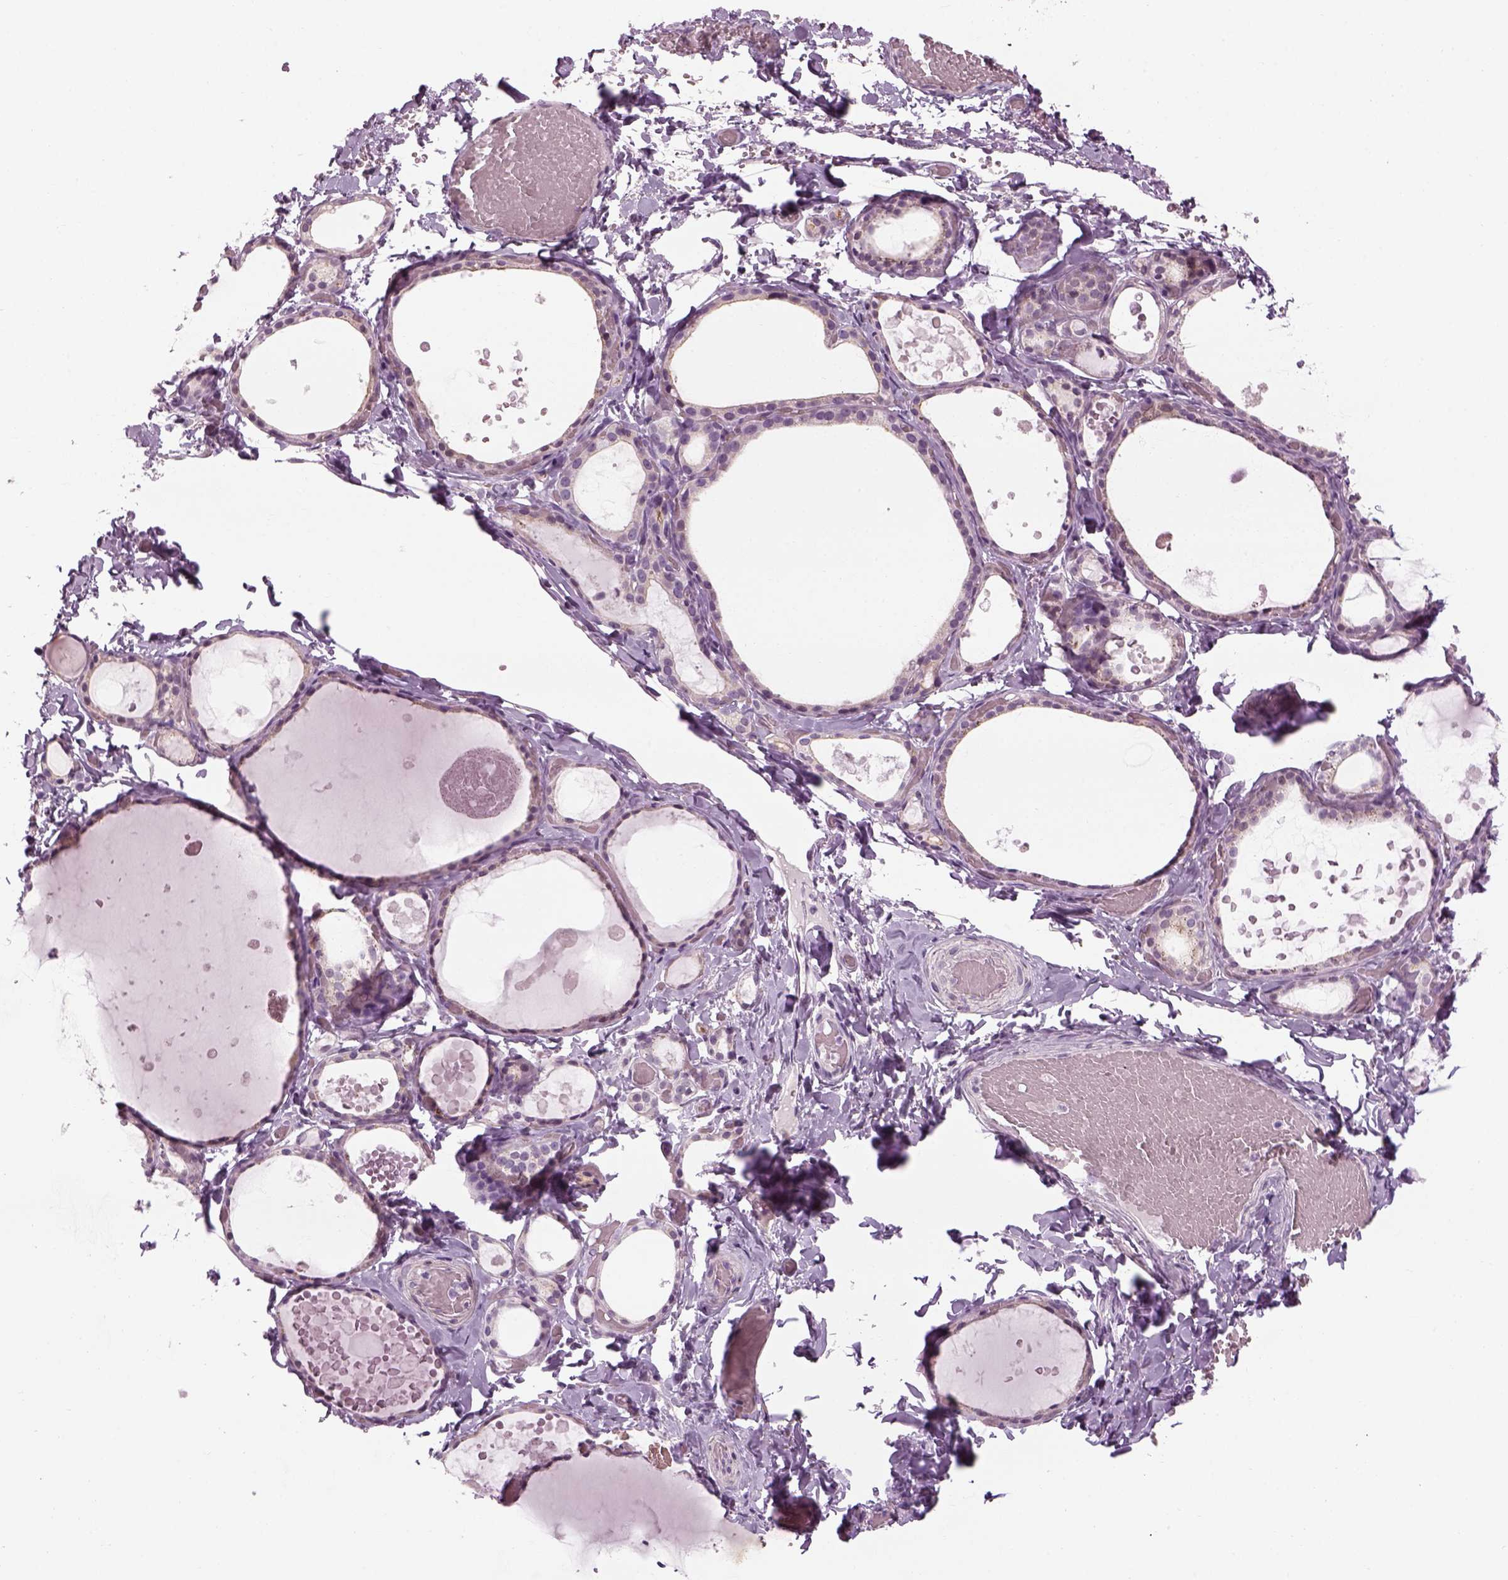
{"staining": {"intensity": "negative", "quantity": "none", "location": "none"}, "tissue": "thyroid gland", "cell_type": "Glandular cells", "image_type": "normal", "snomed": [{"axis": "morphology", "description": "Normal tissue, NOS"}, {"axis": "topography", "description": "Thyroid gland"}], "caption": "Human thyroid gland stained for a protein using immunohistochemistry (IHC) exhibits no expression in glandular cells.", "gene": "LRRIQ3", "patient": {"sex": "female", "age": 56}}